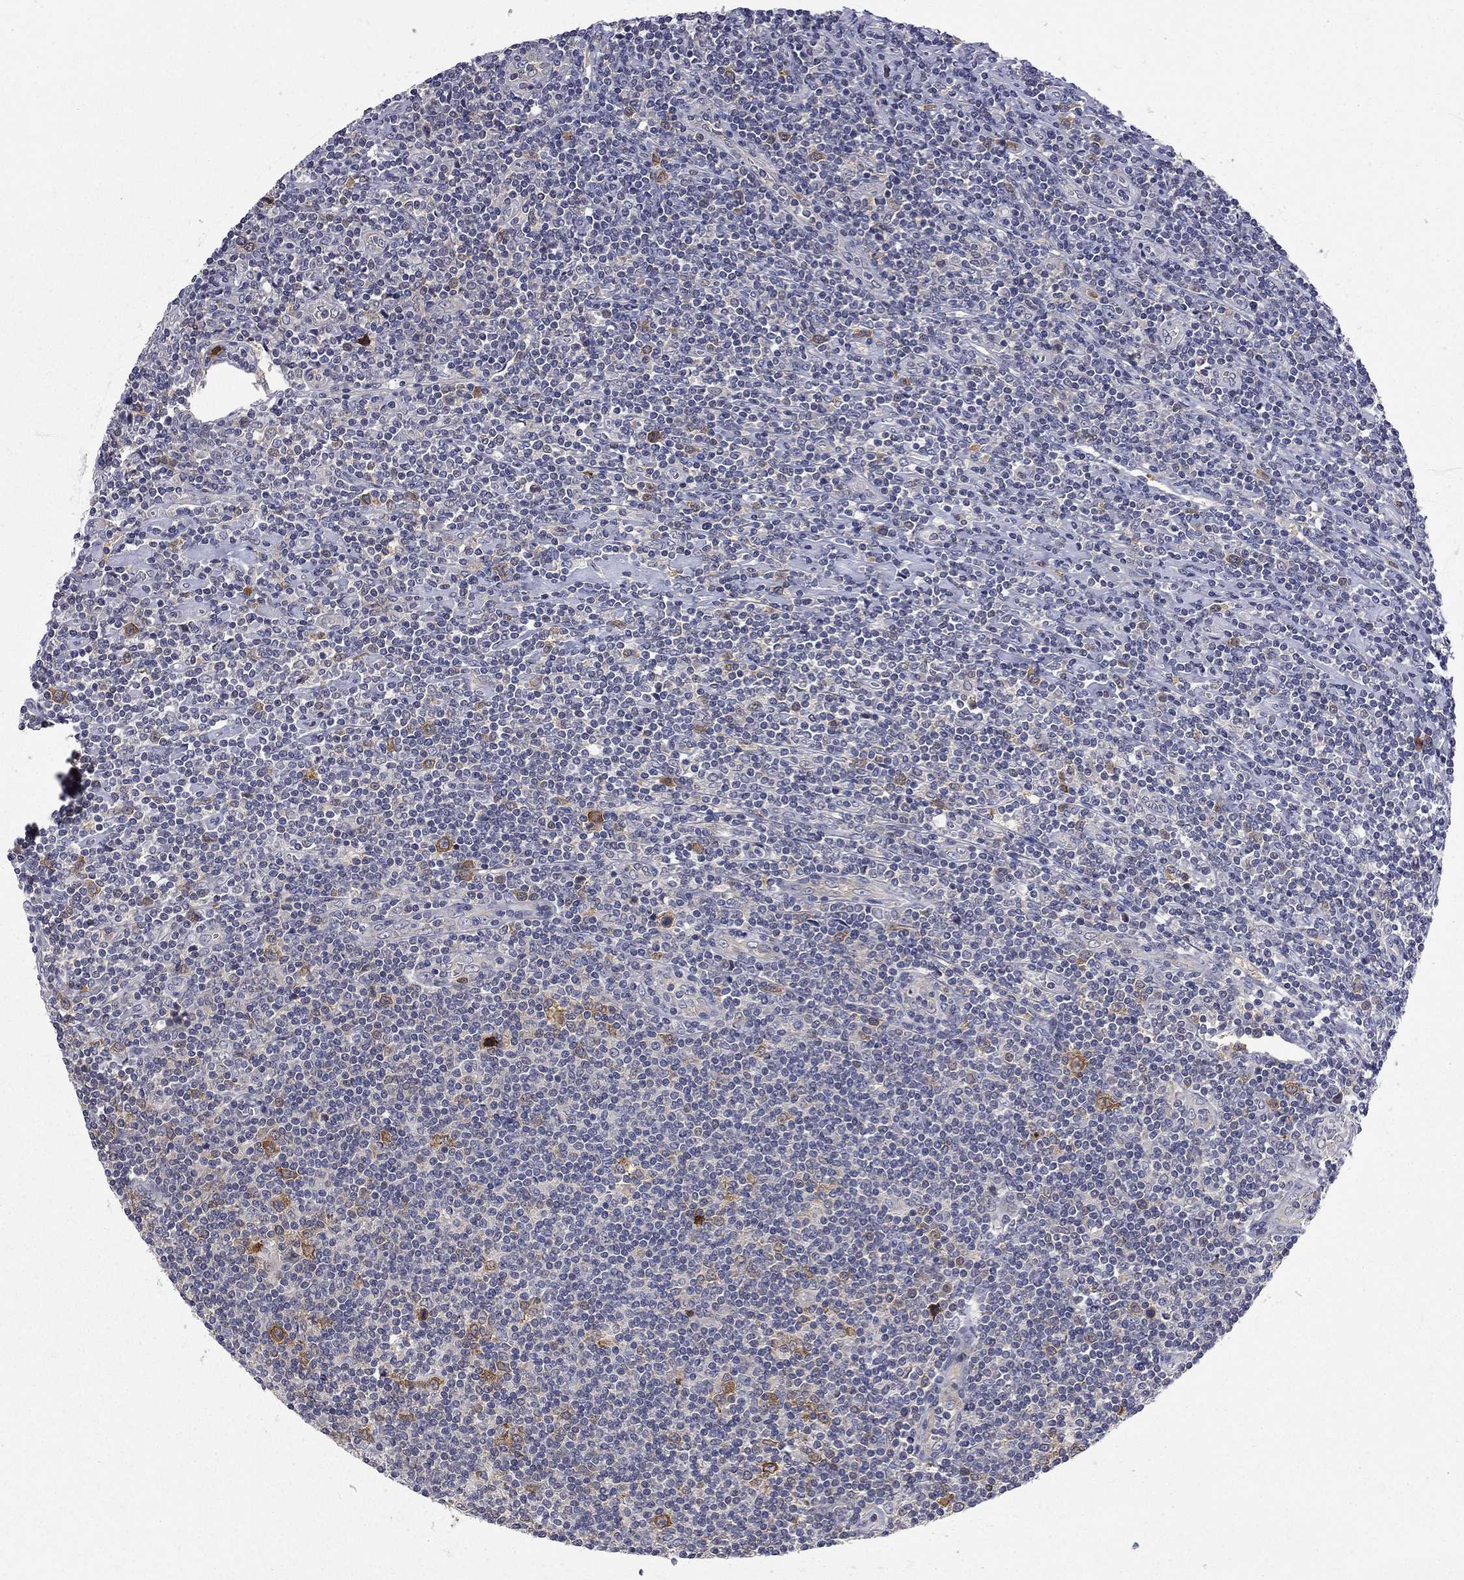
{"staining": {"intensity": "negative", "quantity": "none", "location": "none"}, "tissue": "lymphoma", "cell_type": "Tumor cells", "image_type": "cancer", "snomed": [{"axis": "morphology", "description": "Hodgkin's disease, NOS"}, {"axis": "topography", "description": "Lymph node"}], "caption": "This is an immunohistochemistry micrograph of human lymphoma. There is no positivity in tumor cells.", "gene": "GALNT8", "patient": {"sex": "male", "age": 40}}